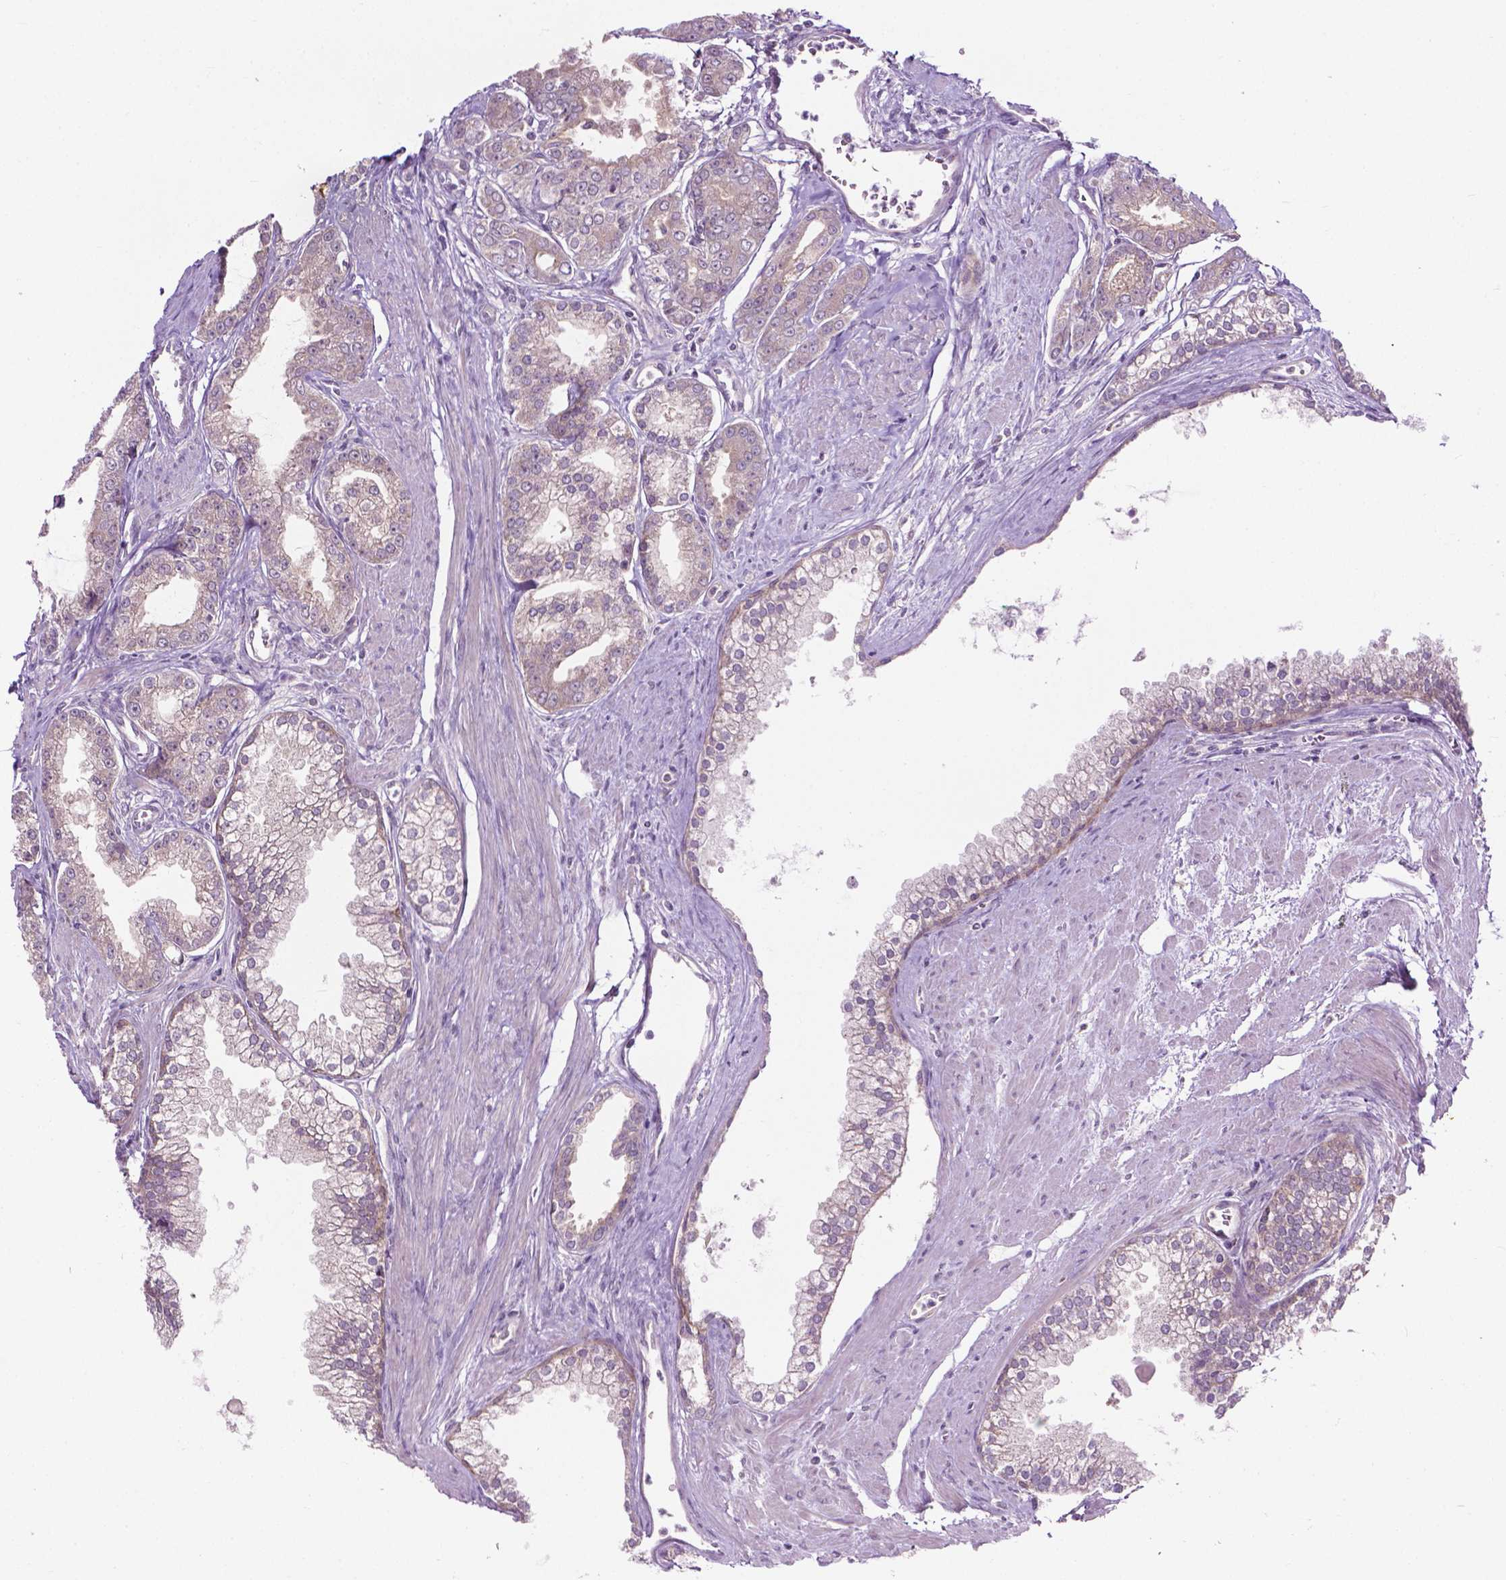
{"staining": {"intensity": "weak", "quantity": "25%-75%", "location": "cytoplasmic/membranous"}, "tissue": "prostate cancer", "cell_type": "Tumor cells", "image_type": "cancer", "snomed": [{"axis": "morphology", "description": "Adenocarcinoma, NOS"}, {"axis": "topography", "description": "Prostate"}], "caption": "Adenocarcinoma (prostate) was stained to show a protein in brown. There is low levels of weak cytoplasmic/membranous positivity in about 25%-75% of tumor cells.", "gene": "MZT1", "patient": {"sex": "male", "age": 71}}